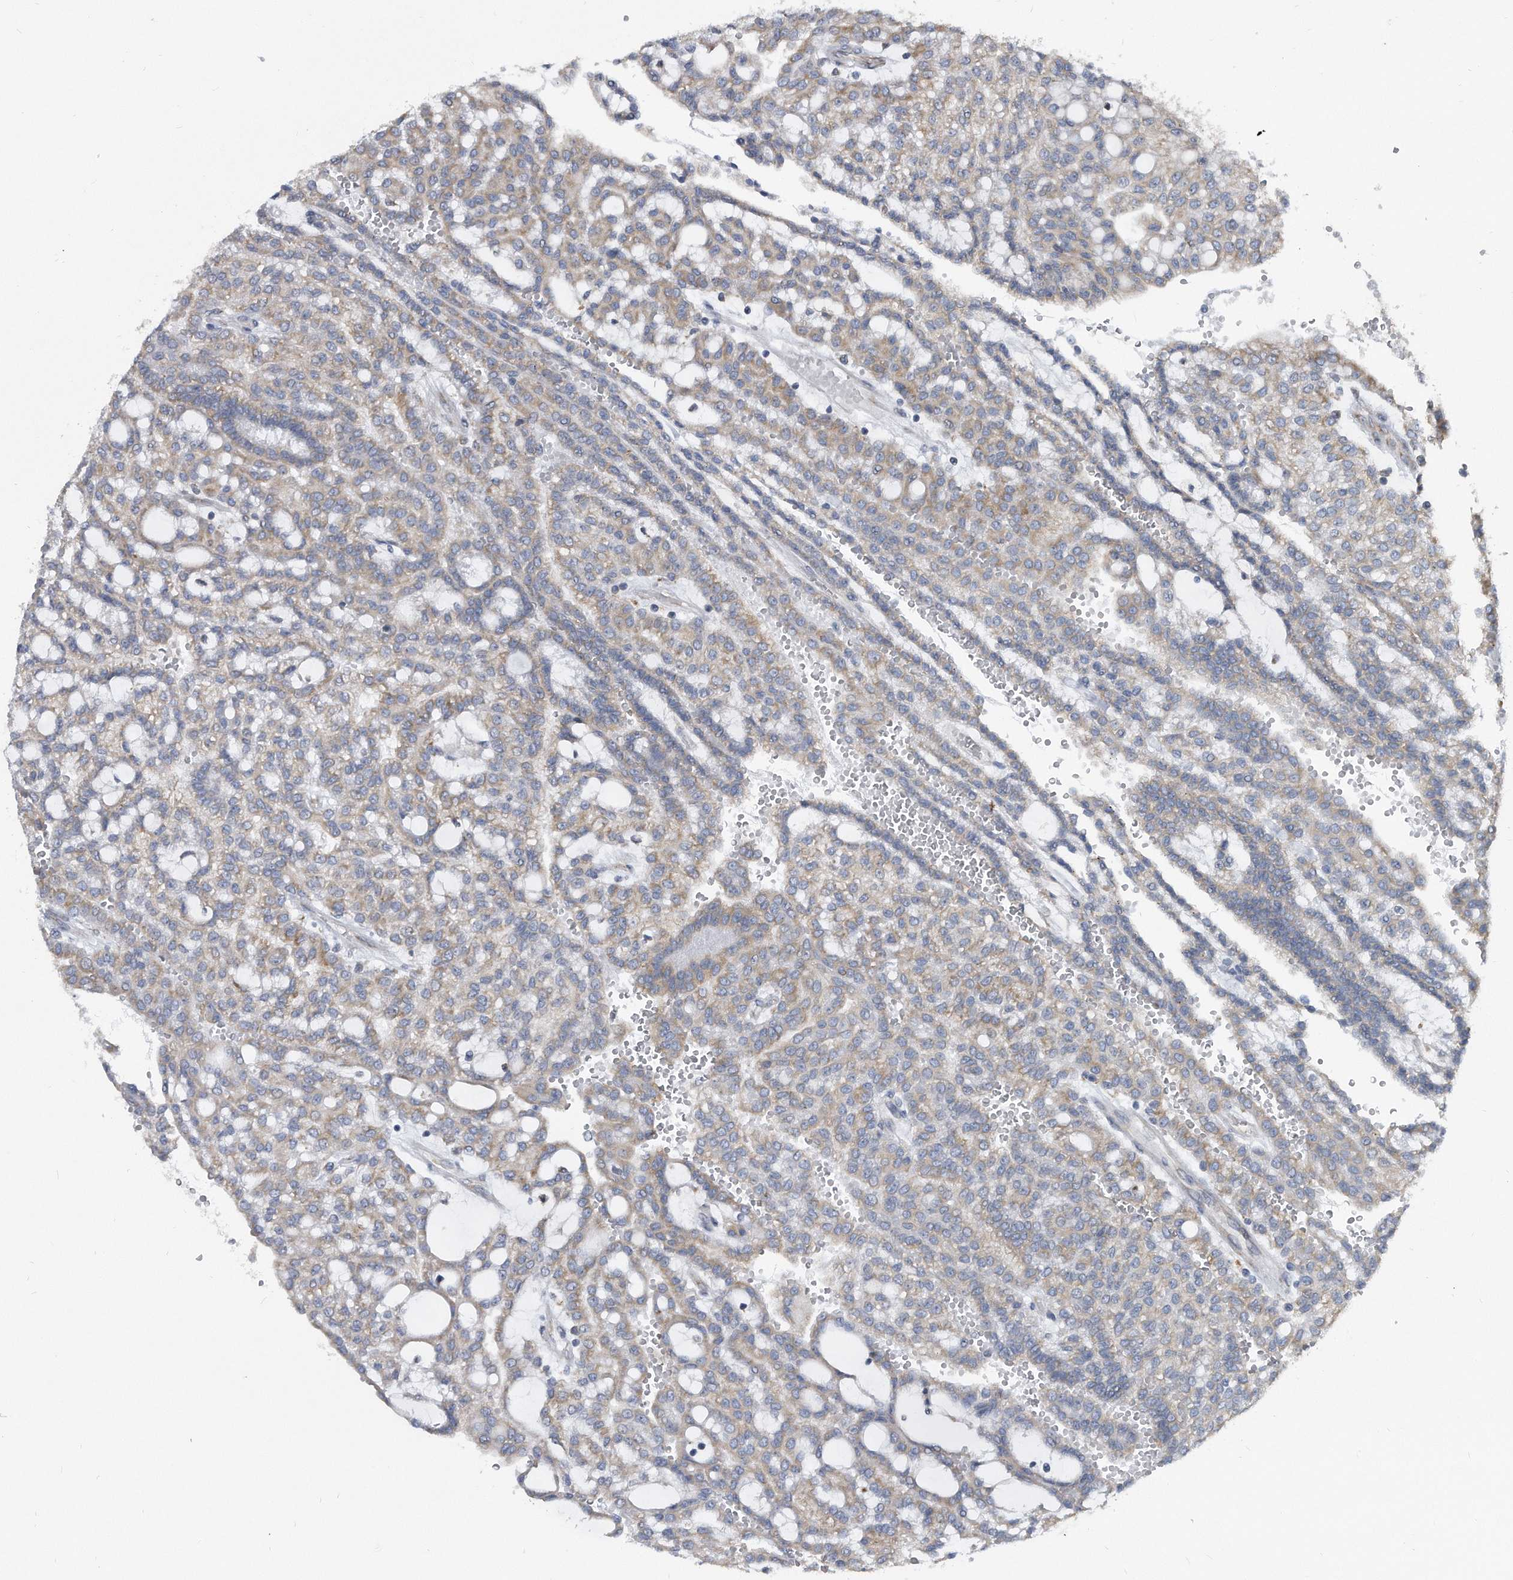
{"staining": {"intensity": "weak", "quantity": "25%-75%", "location": "cytoplasmic/membranous"}, "tissue": "renal cancer", "cell_type": "Tumor cells", "image_type": "cancer", "snomed": [{"axis": "morphology", "description": "Adenocarcinoma, NOS"}, {"axis": "topography", "description": "Kidney"}], "caption": "Immunohistochemistry (IHC) of human adenocarcinoma (renal) displays low levels of weak cytoplasmic/membranous staining in about 25%-75% of tumor cells.", "gene": "CCDC47", "patient": {"sex": "male", "age": 63}}